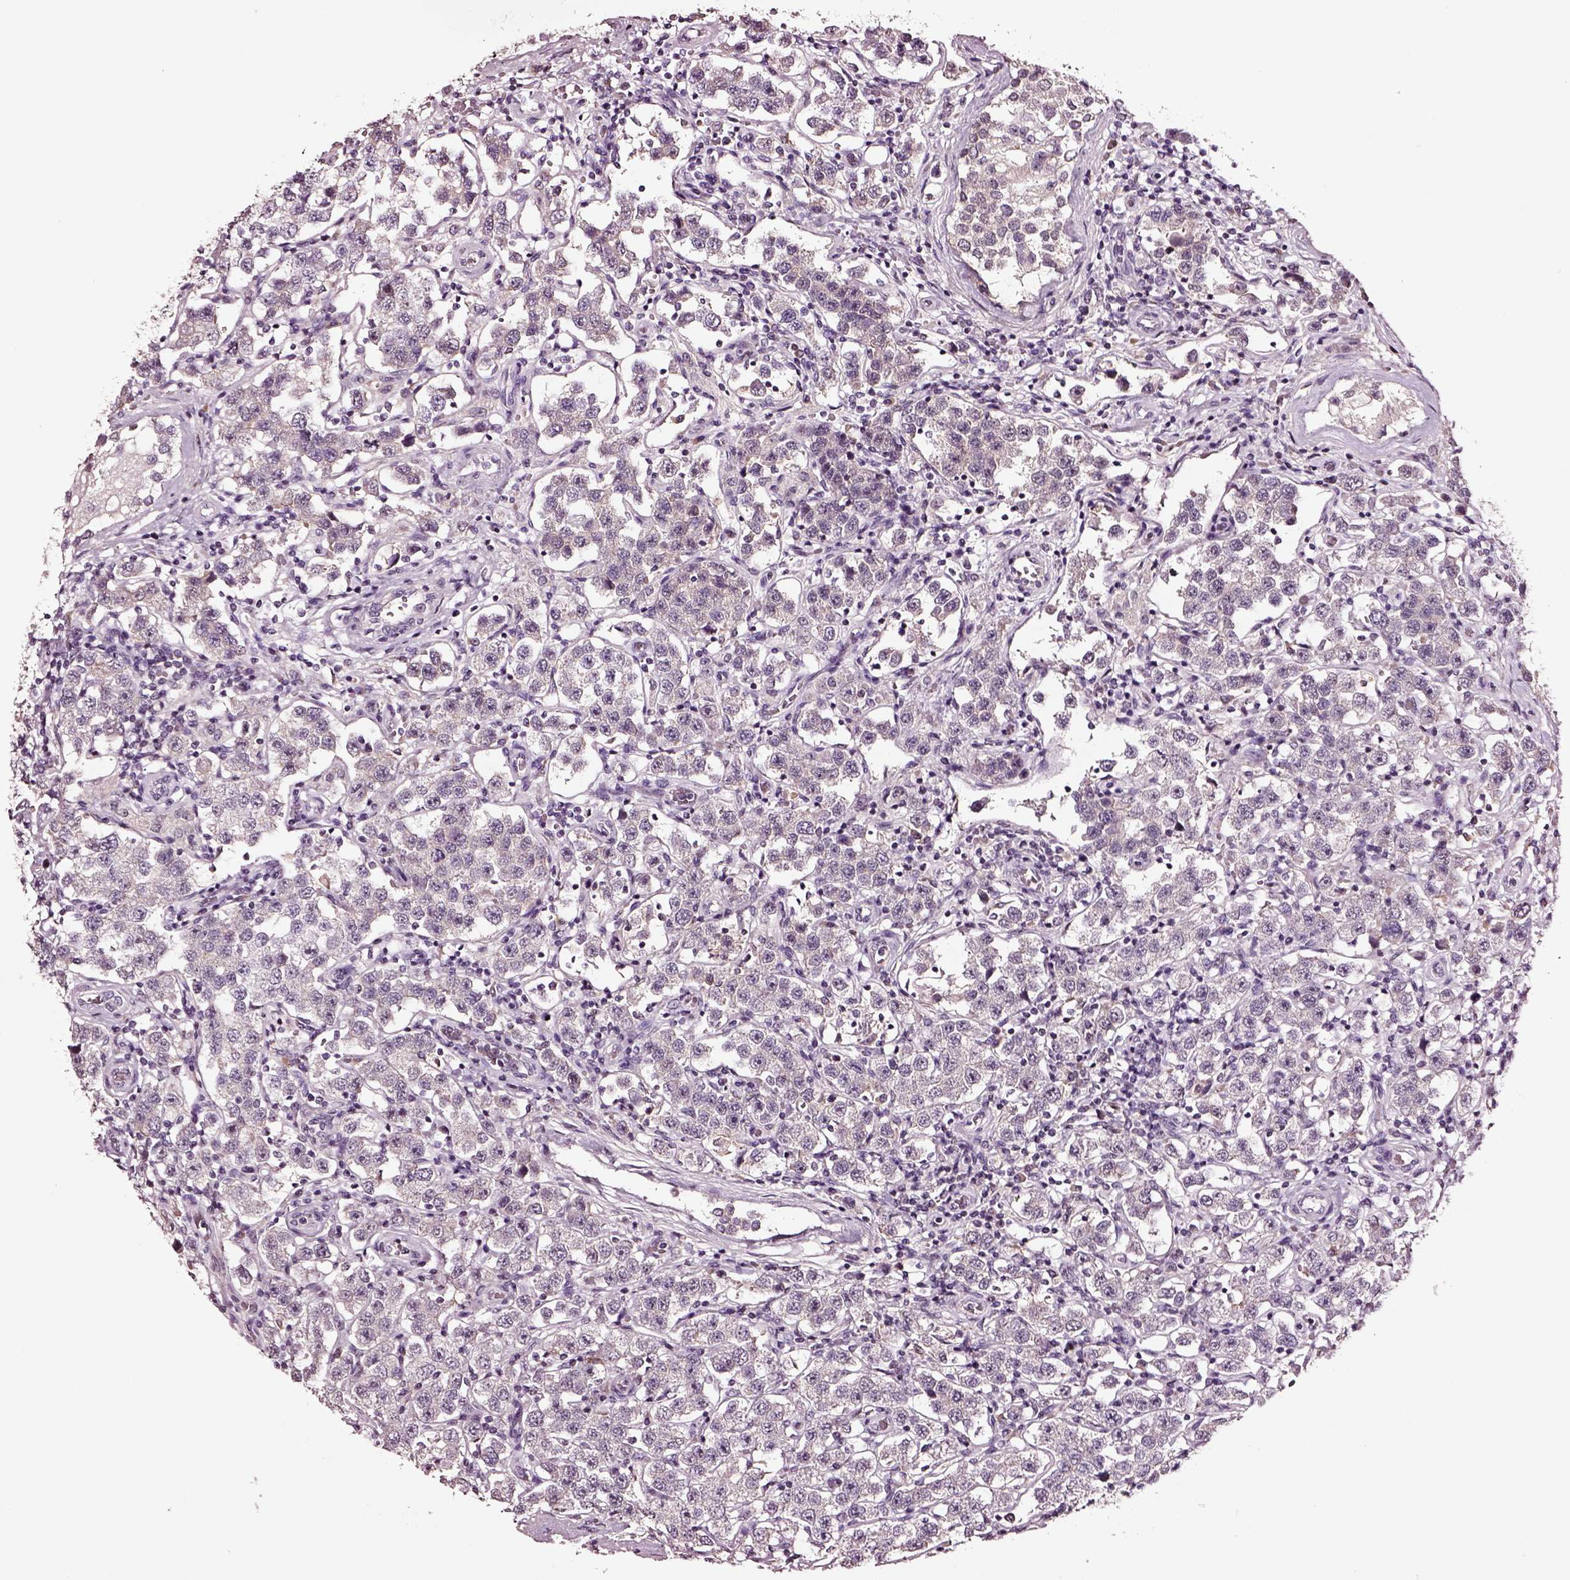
{"staining": {"intensity": "negative", "quantity": "none", "location": "none"}, "tissue": "testis cancer", "cell_type": "Tumor cells", "image_type": "cancer", "snomed": [{"axis": "morphology", "description": "Seminoma, NOS"}, {"axis": "topography", "description": "Testis"}], "caption": "IHC of testis cancer displays no staining in tumor cells.", "gene": "SMIM17", "patient": {"sex": "male", "age": 37}}